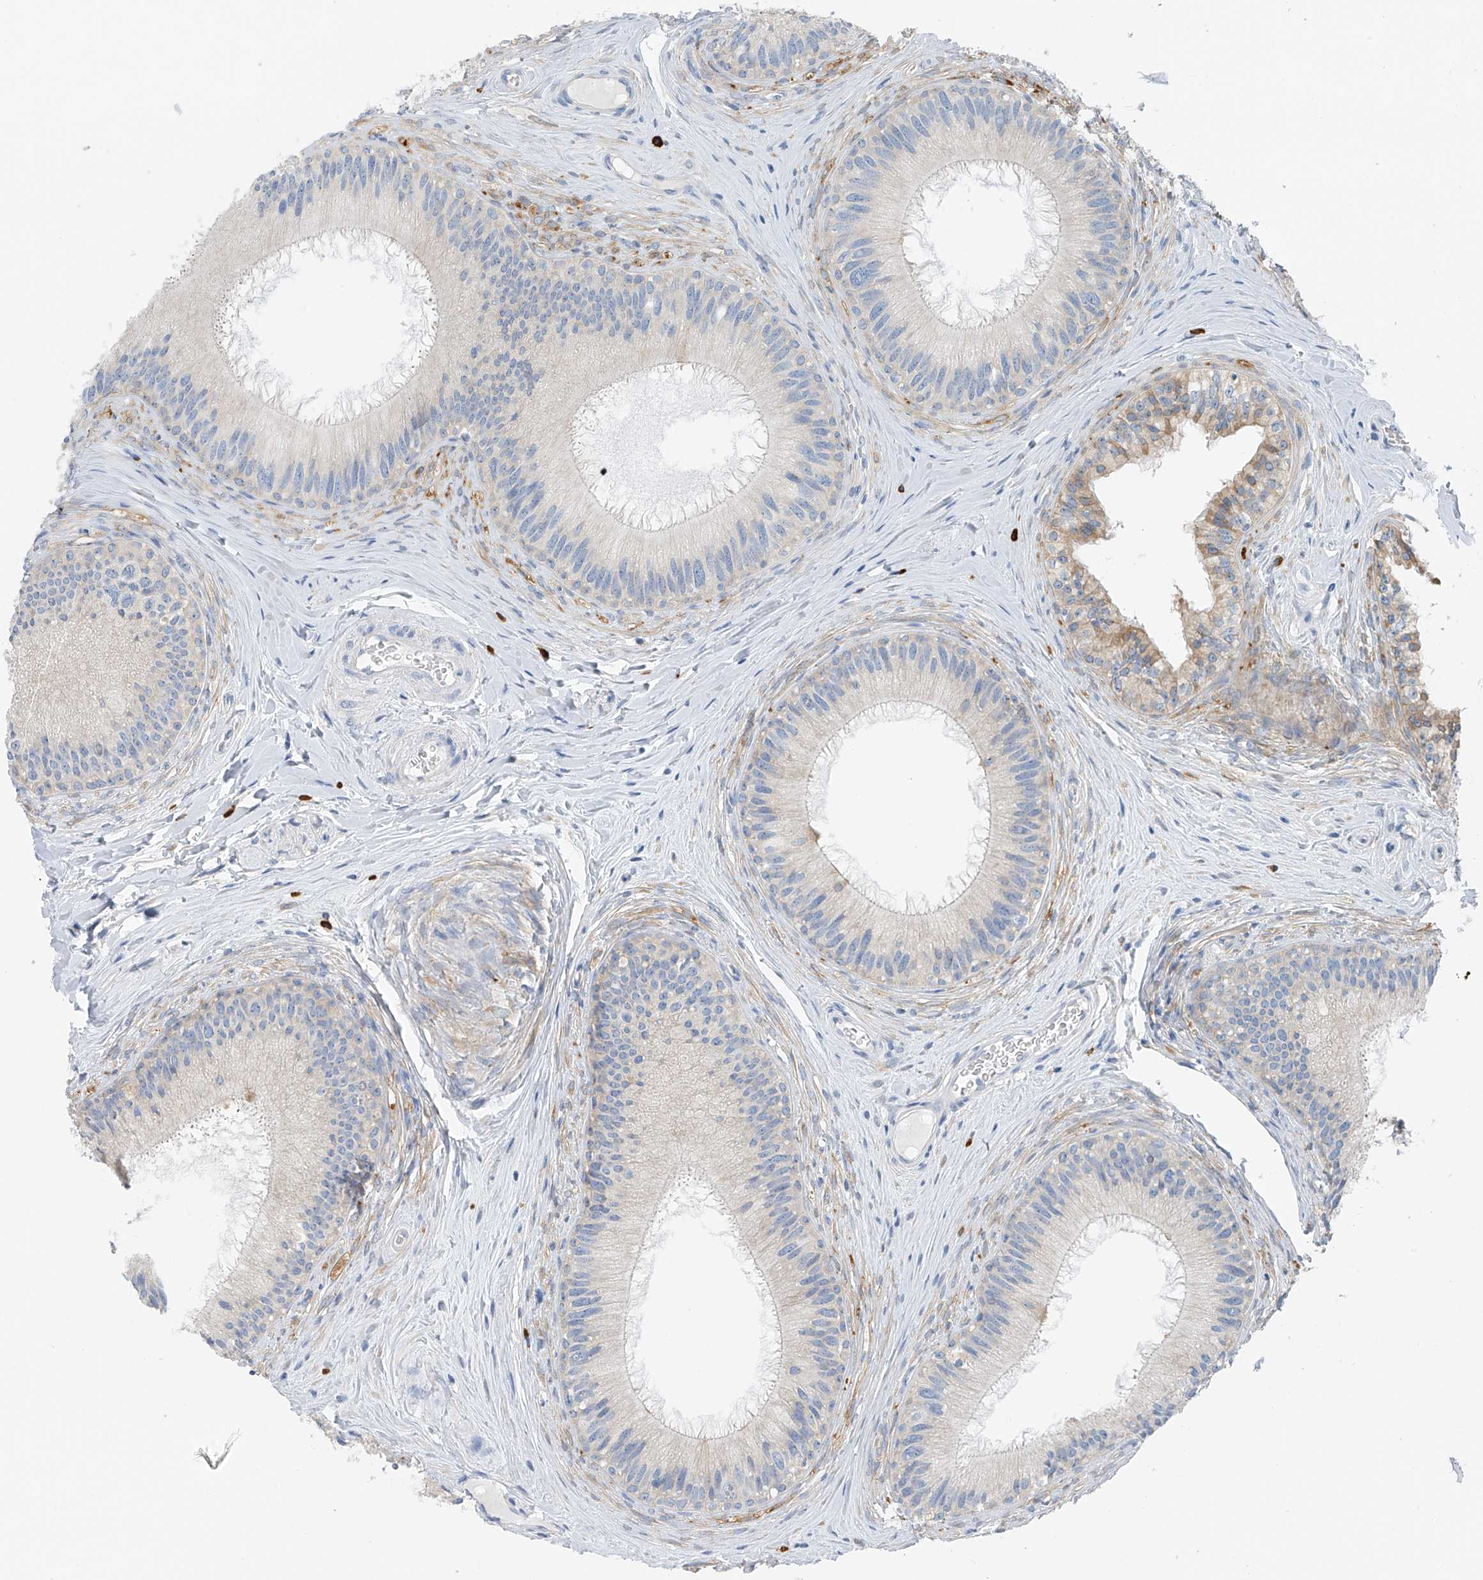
{"staining": {"intensity": "weak", "quantity": "<25%", "location": "cytoplasmic/membranous"}, "tissue": "epididymis", "cell_type": "Glandular cells", "image_type": "normal", "snomed": [{"axis": "morphology", "description": "Normal tissue, NOS"}, {"axis": "topography", "description": "Epididymis"}], "caption": "Glandular cells are negative for protein expression in unremarkable human epididymis. (DAB (3,3'-diaminobenzidine) IHC with hematoxylin counter stain).", "gene": "POMGNT2", "patient": {"sex": "male", "age": 27}}